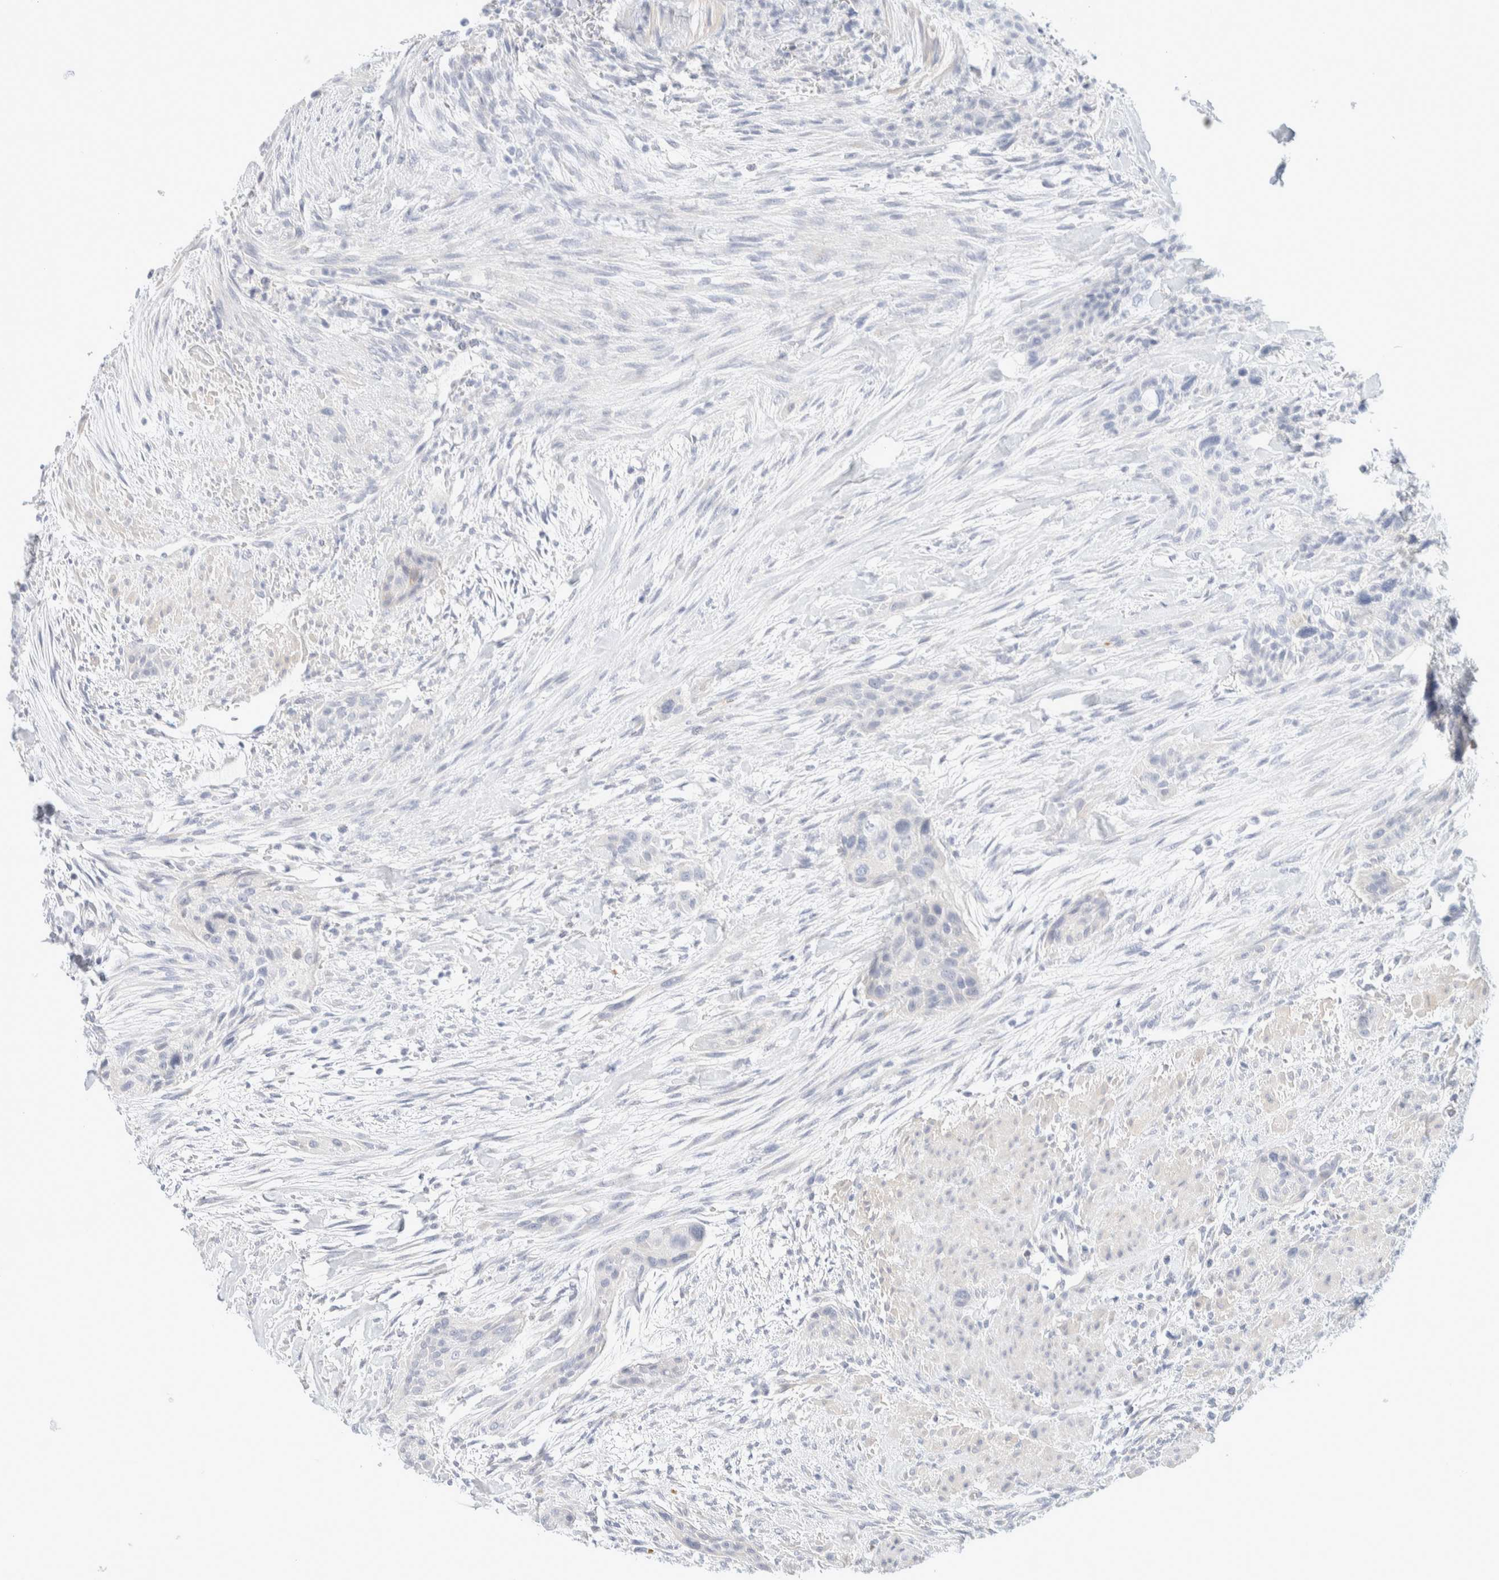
{"staining": {"intensity": "negative", "quantity": "none", "location": "none"}, "tissue": "urothelial cancer", "cell_type": "Tumor cells", "image_type": "cancer", "snomed": [{"axis": "morphology", "description": "Urothelial carcinoma, High grade"}, {"axis": "topography", "description": "Urinary bladder"}], "caption": "Immunohistochemical staining of human urothelial cancer shows no significant staining in tumor cells.", "gene": "ATCAY", "patient": {"sex": "male", "age": 35}}